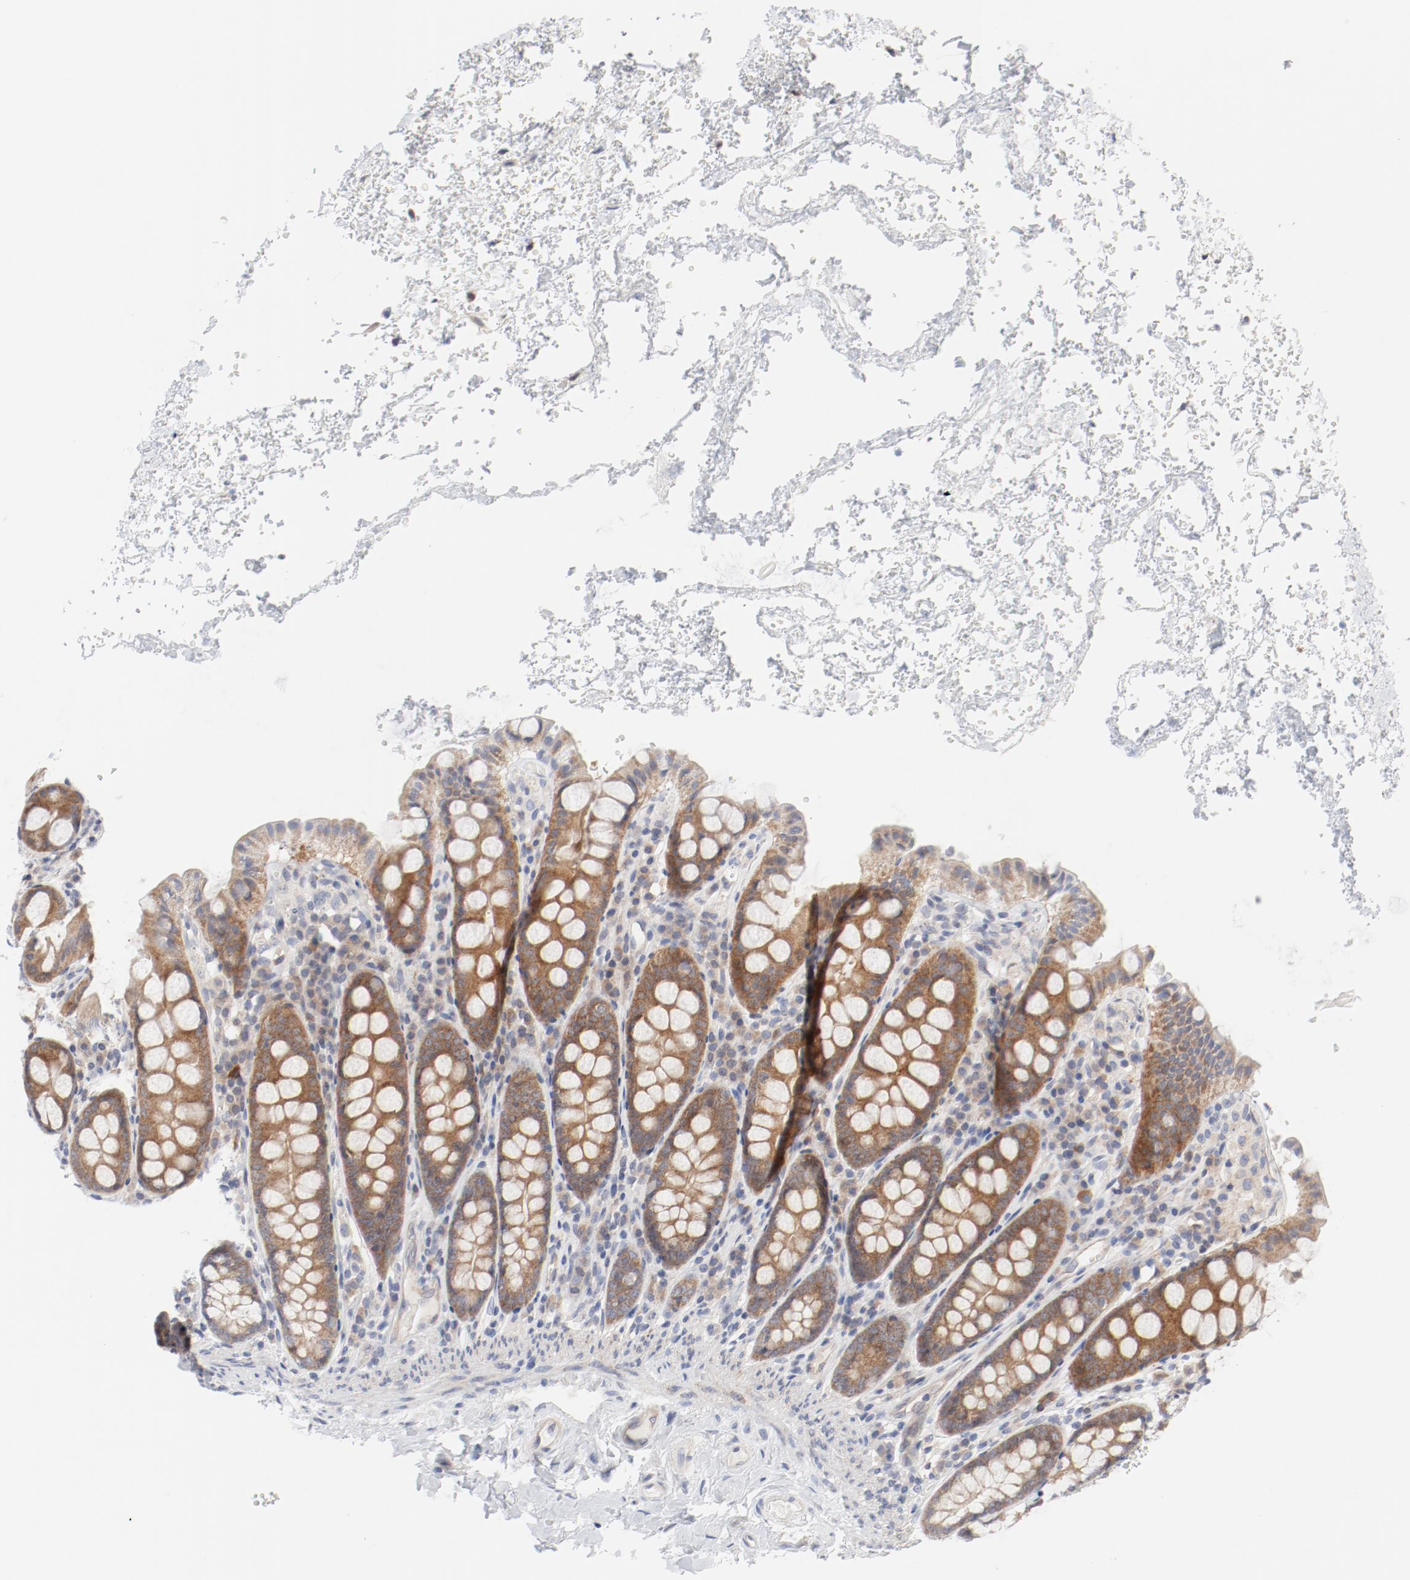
{"staining": {"intensity": "weak", "quantity": "<25%", "location": "cytoplasmic/membranous"}, "tissue": "colon", "cell_type": "Endothelial cells", "image_type": "normal", "snomed": [{"axis": "morphology", "description": "Normal tissue, NOS"}, {"axis": "topography", "description": "Colon"}], "caption": "IHC of unremarkable colon reveals no staining in endothelial cells. (Immunohistochemistry (ihc), brightfield microscopy, high magnification).", "gene": "BAD", "patient": {"sex": "female", "age": 61}}